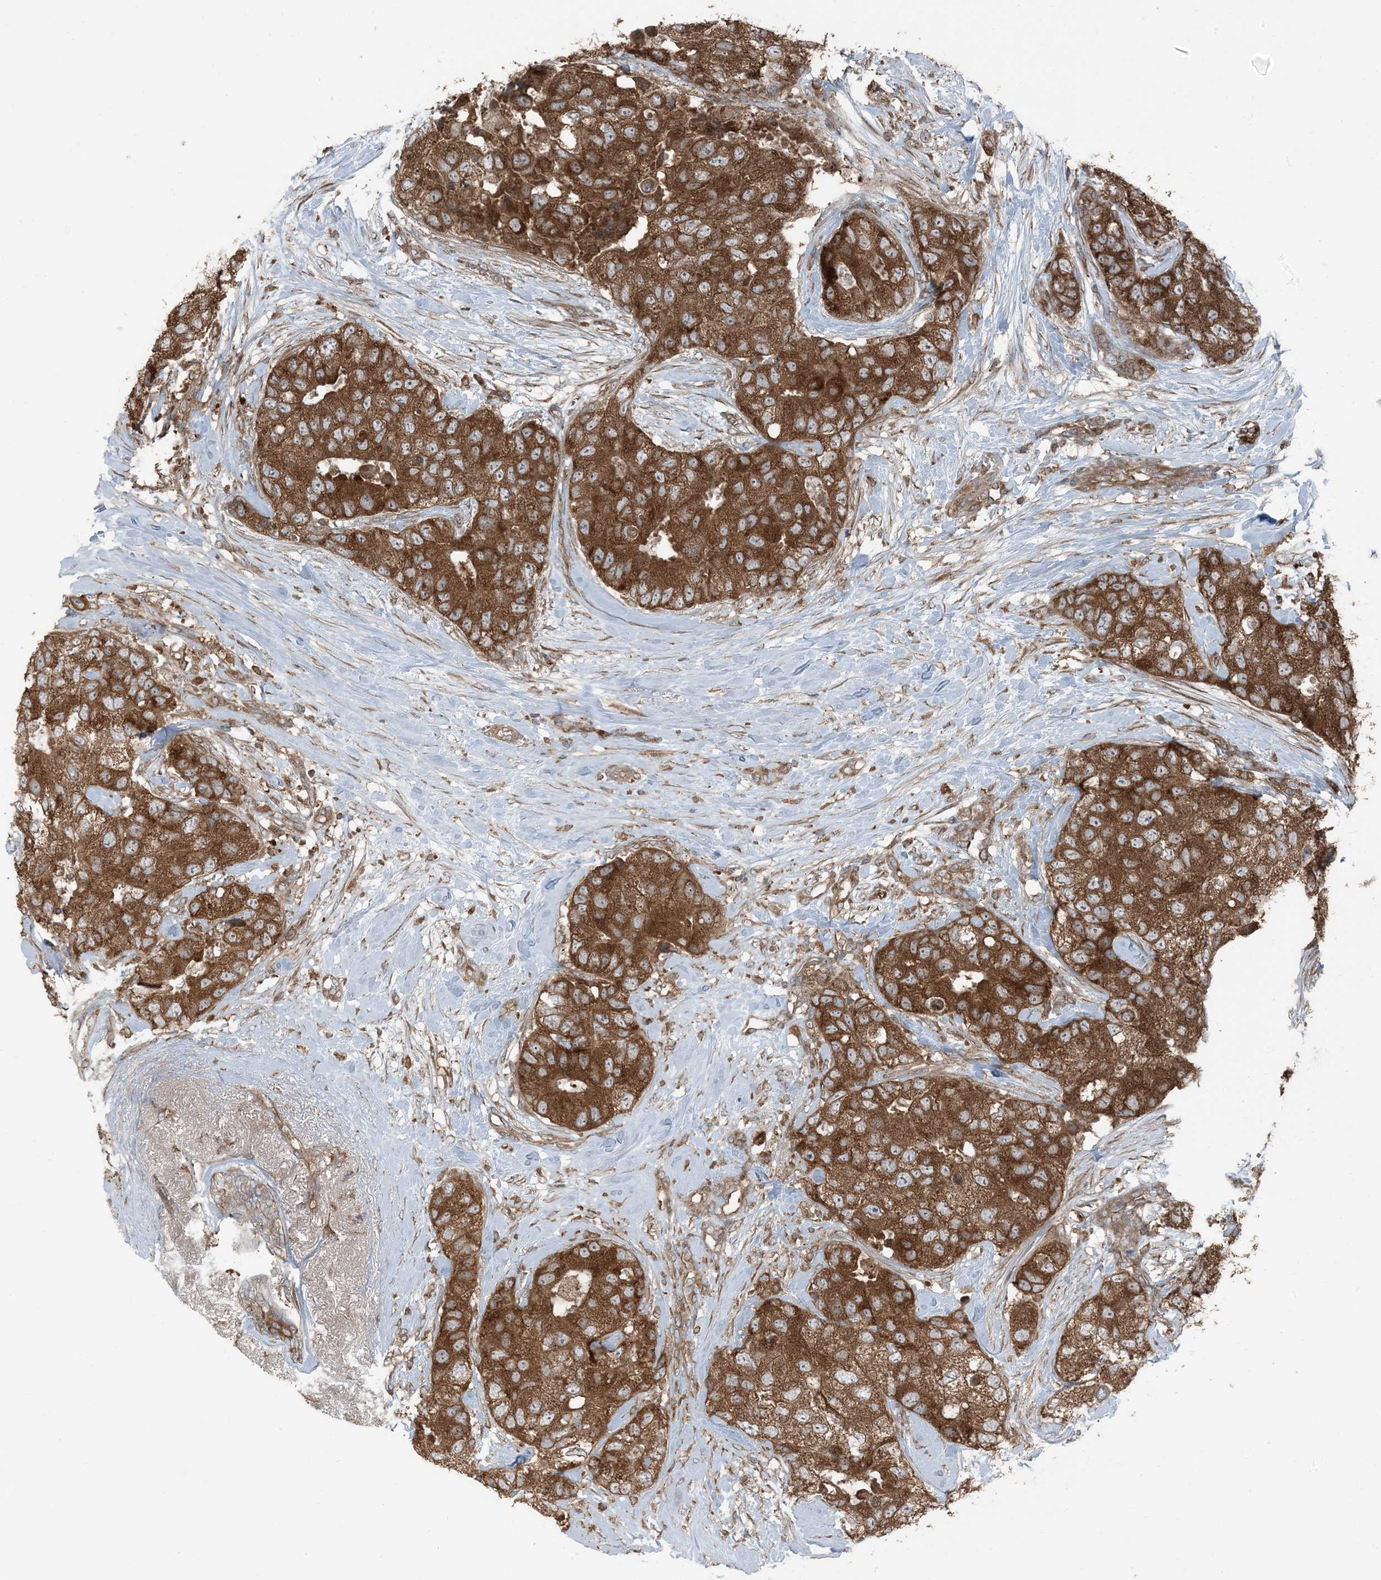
{"staining": {"intensity": "strong", "quantity": ">75%", "location": "cytoplasmic/membranous"}, "tissue": "breast cancer", "cell_type": "Tumor cells", "image_type": "cancer", "snomed": [{"axis": "morphology", "description": "Duct carcinoma"}, {"axis": "topography", "description": "Breast"}], "caption": "Strong cytoplasmic/membranous positivity for a protein is identified in approximately >75% of tumor cells of breast cancer using immunohistochemistry.", "gene": "RAB3GAP1", "patient": {"sex": "female", "age": 62}}